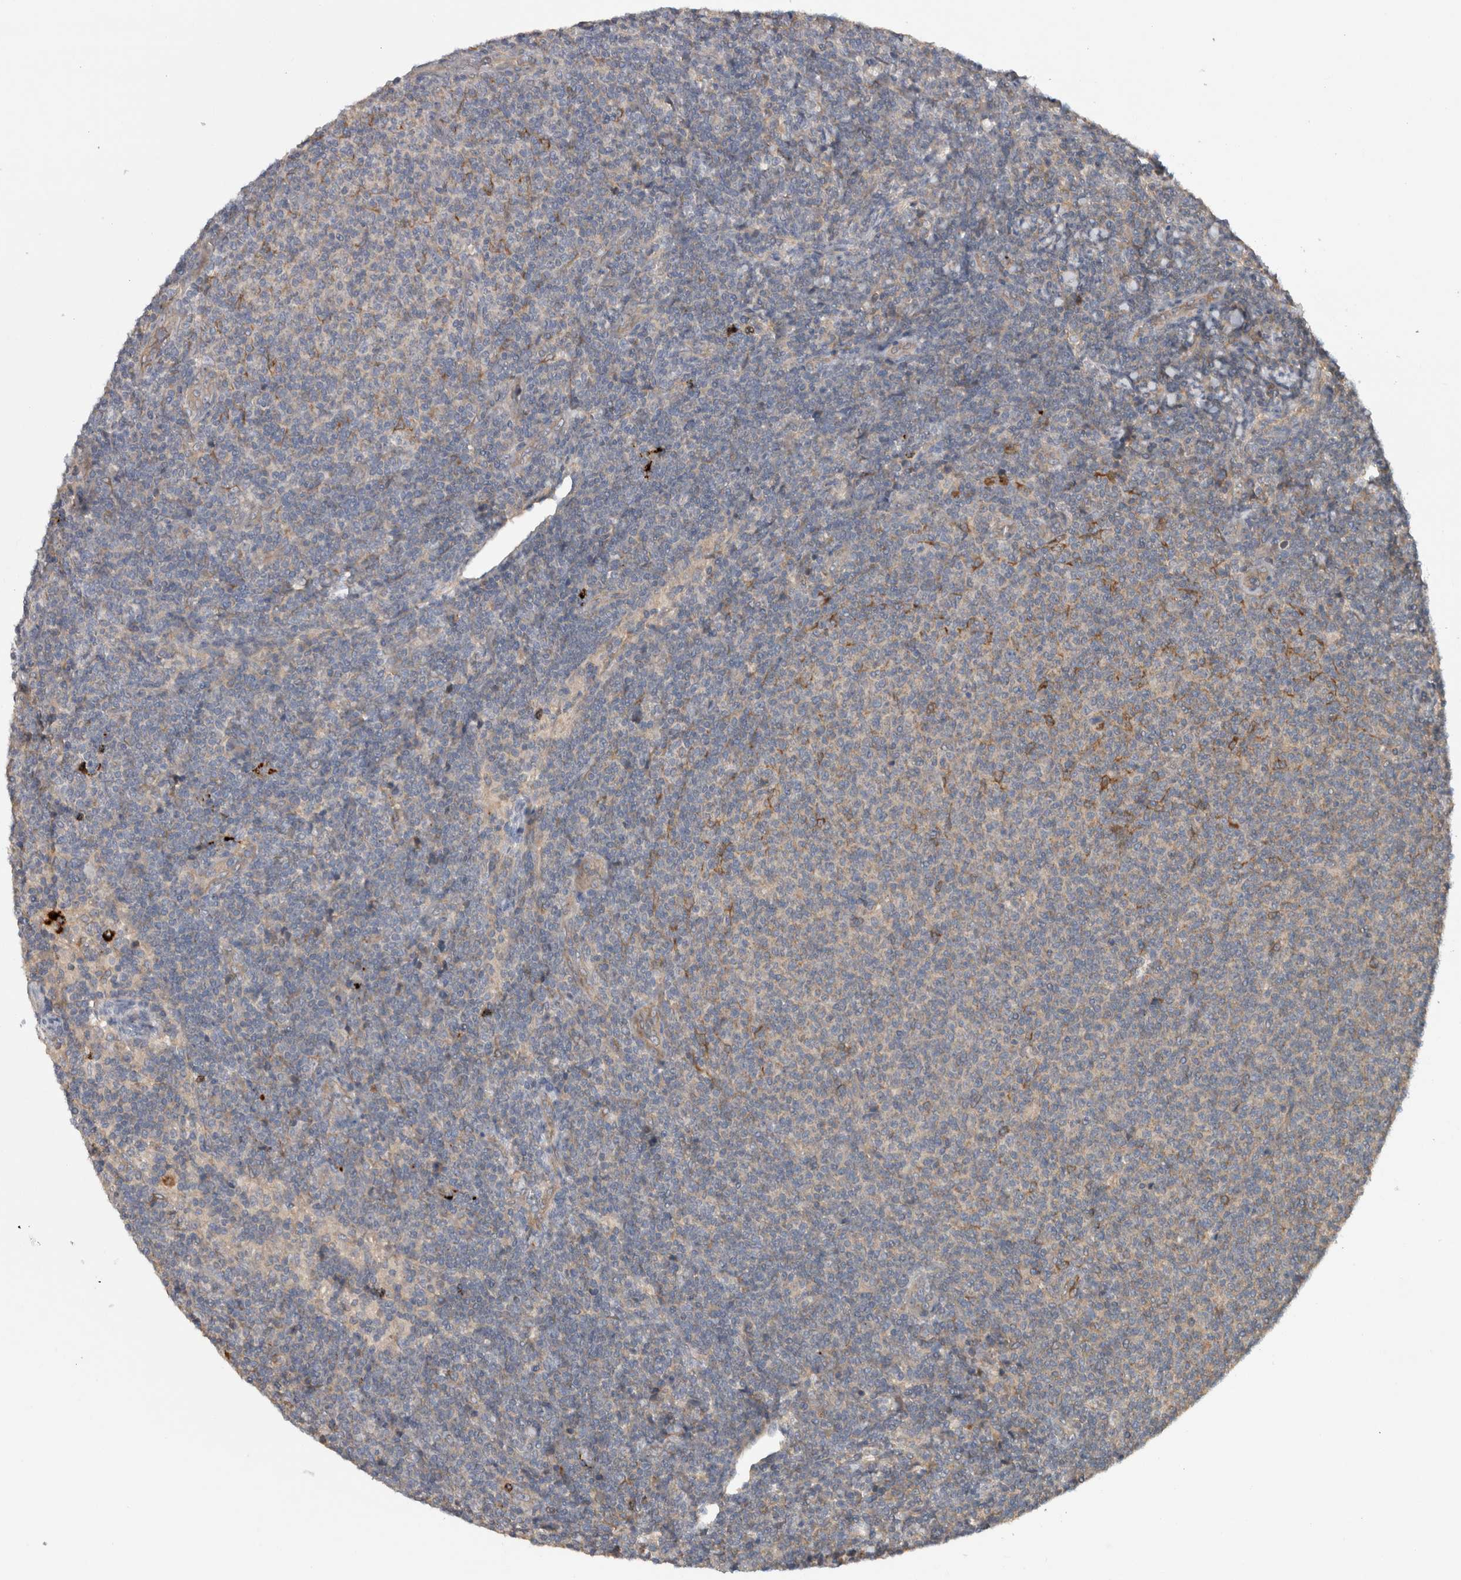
{"staining": {"intensity": "negative", "quantity": "none", "location": "none"}, "tissue": "lymphoma", "cell_type": "Tumor cells", "image_type": "cancer", "snomed": [{"axis": "morphology", "description": "Malignant lymphoma, non-Hodgkin's type, Low grade"}, {"axis": "topography", "description": "Lymph node"}], "caption": "Tumor cells show no significant protein positivity in malignant lymphoma, non-Hodgkin's type (low-grade). (Brightfield microscopy of DAB (3,3'-diaminobenzidine) immunohistochemistry (IHC) at high magnification).", "gene": "TARBP1", "patient": {"sex": "male", "age": 66}}